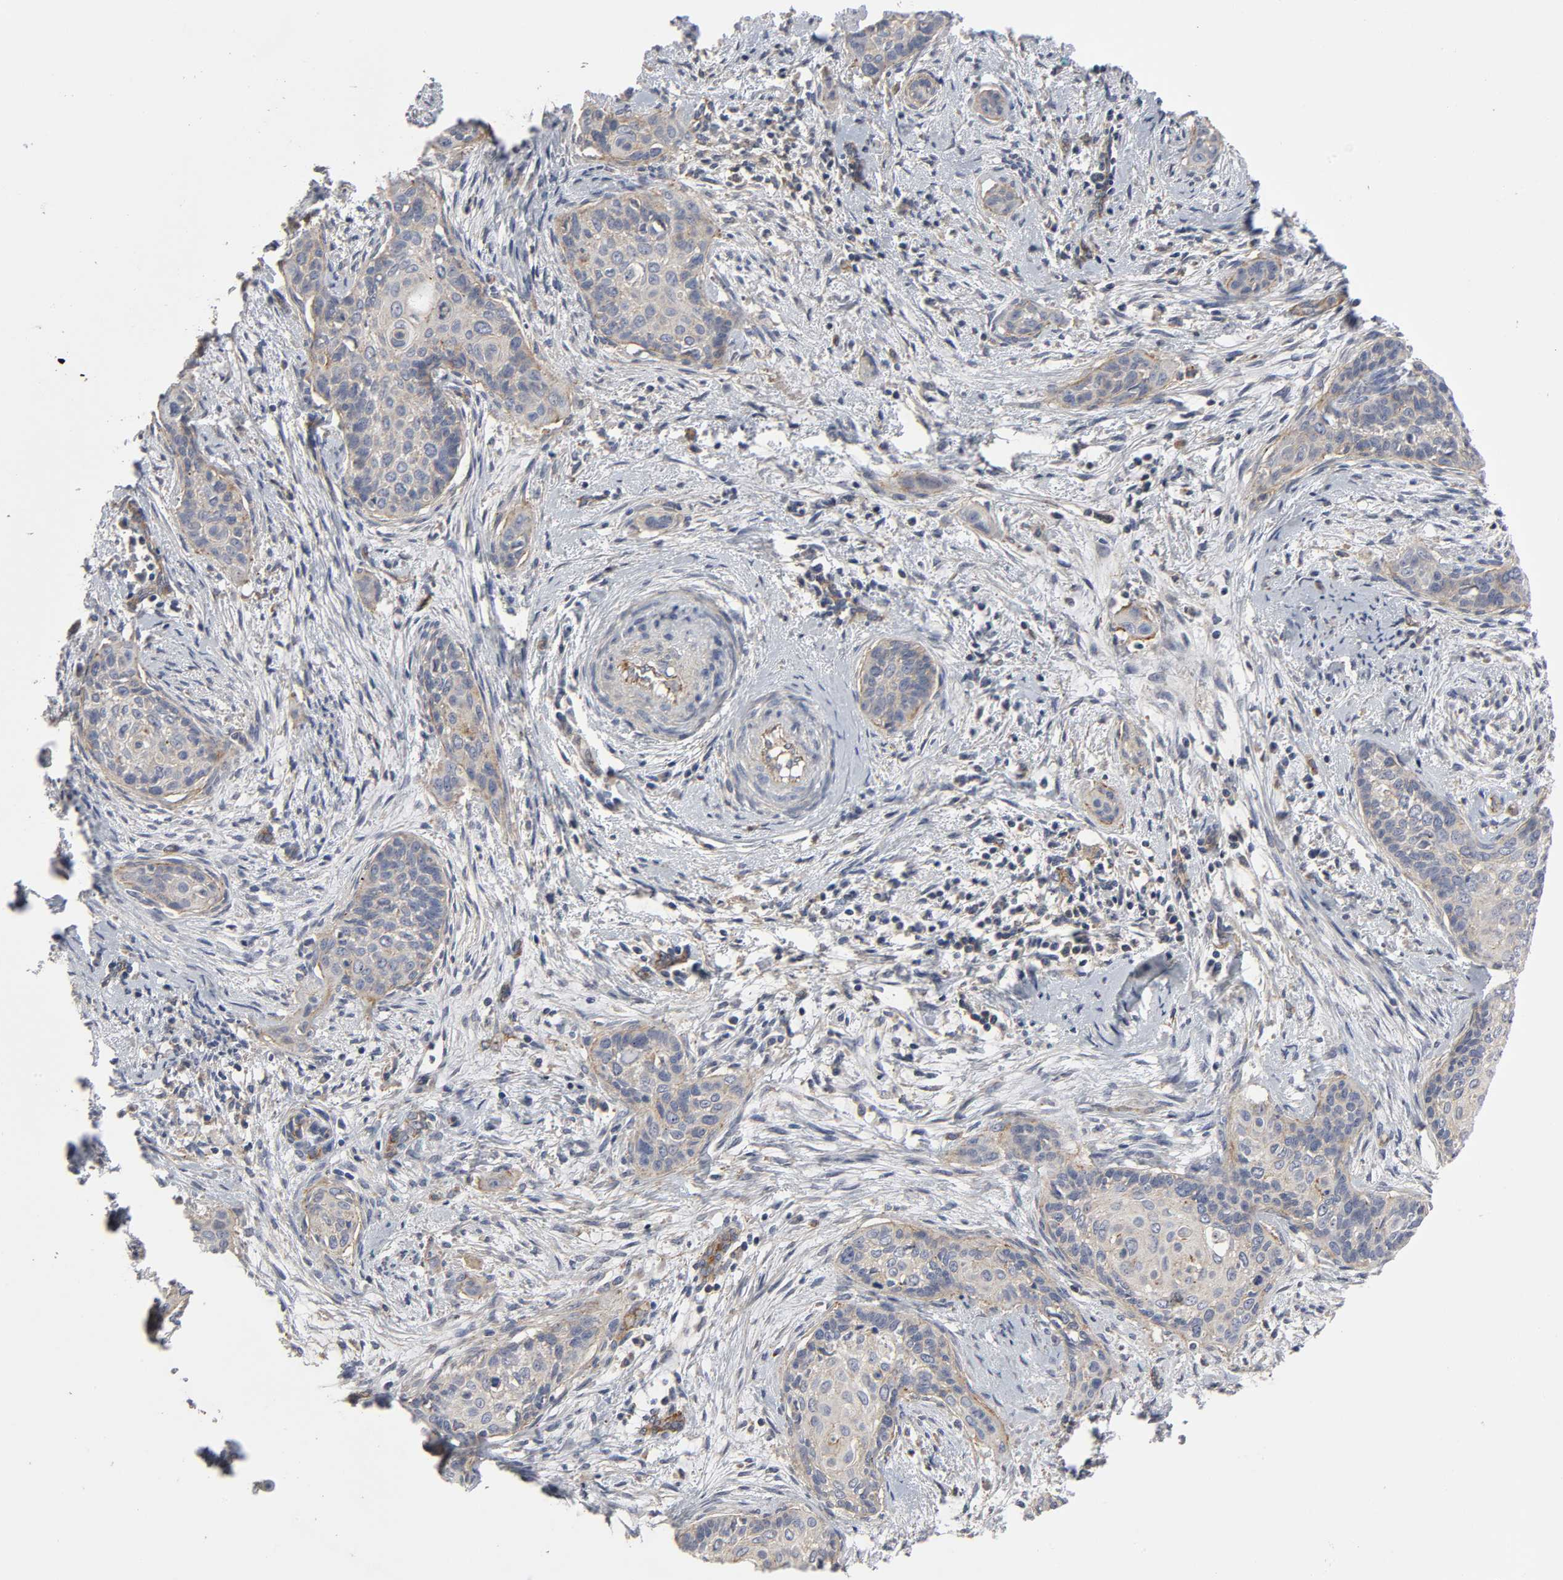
{"staining": {"intensity": "weak", "quantity": "25%-75%", "location": "cytoplasmic/membranous"}, "tissue": "cervical cancer", "cell_type": "Tumor cells", "image_type": "cancer", "snomed": [{"axis": "morphology", "description": "Squamous cell carcinoma, NOS"}, {"axis": "topography", "description": "Cervix"}], "caption": "Squamous cell carcinoma (cervical) tissue exhibits weak cytoplasmic/membranous expression in approximately 25%-75% of tumor cells, visualized by immunohistochemistry. (DAB (3,3'-diaminobenzidine) IHC with brightfield microscopy, high magnification).", "gene": "SH3GLB1", "patient": {"sex": "female", "age": 33}}